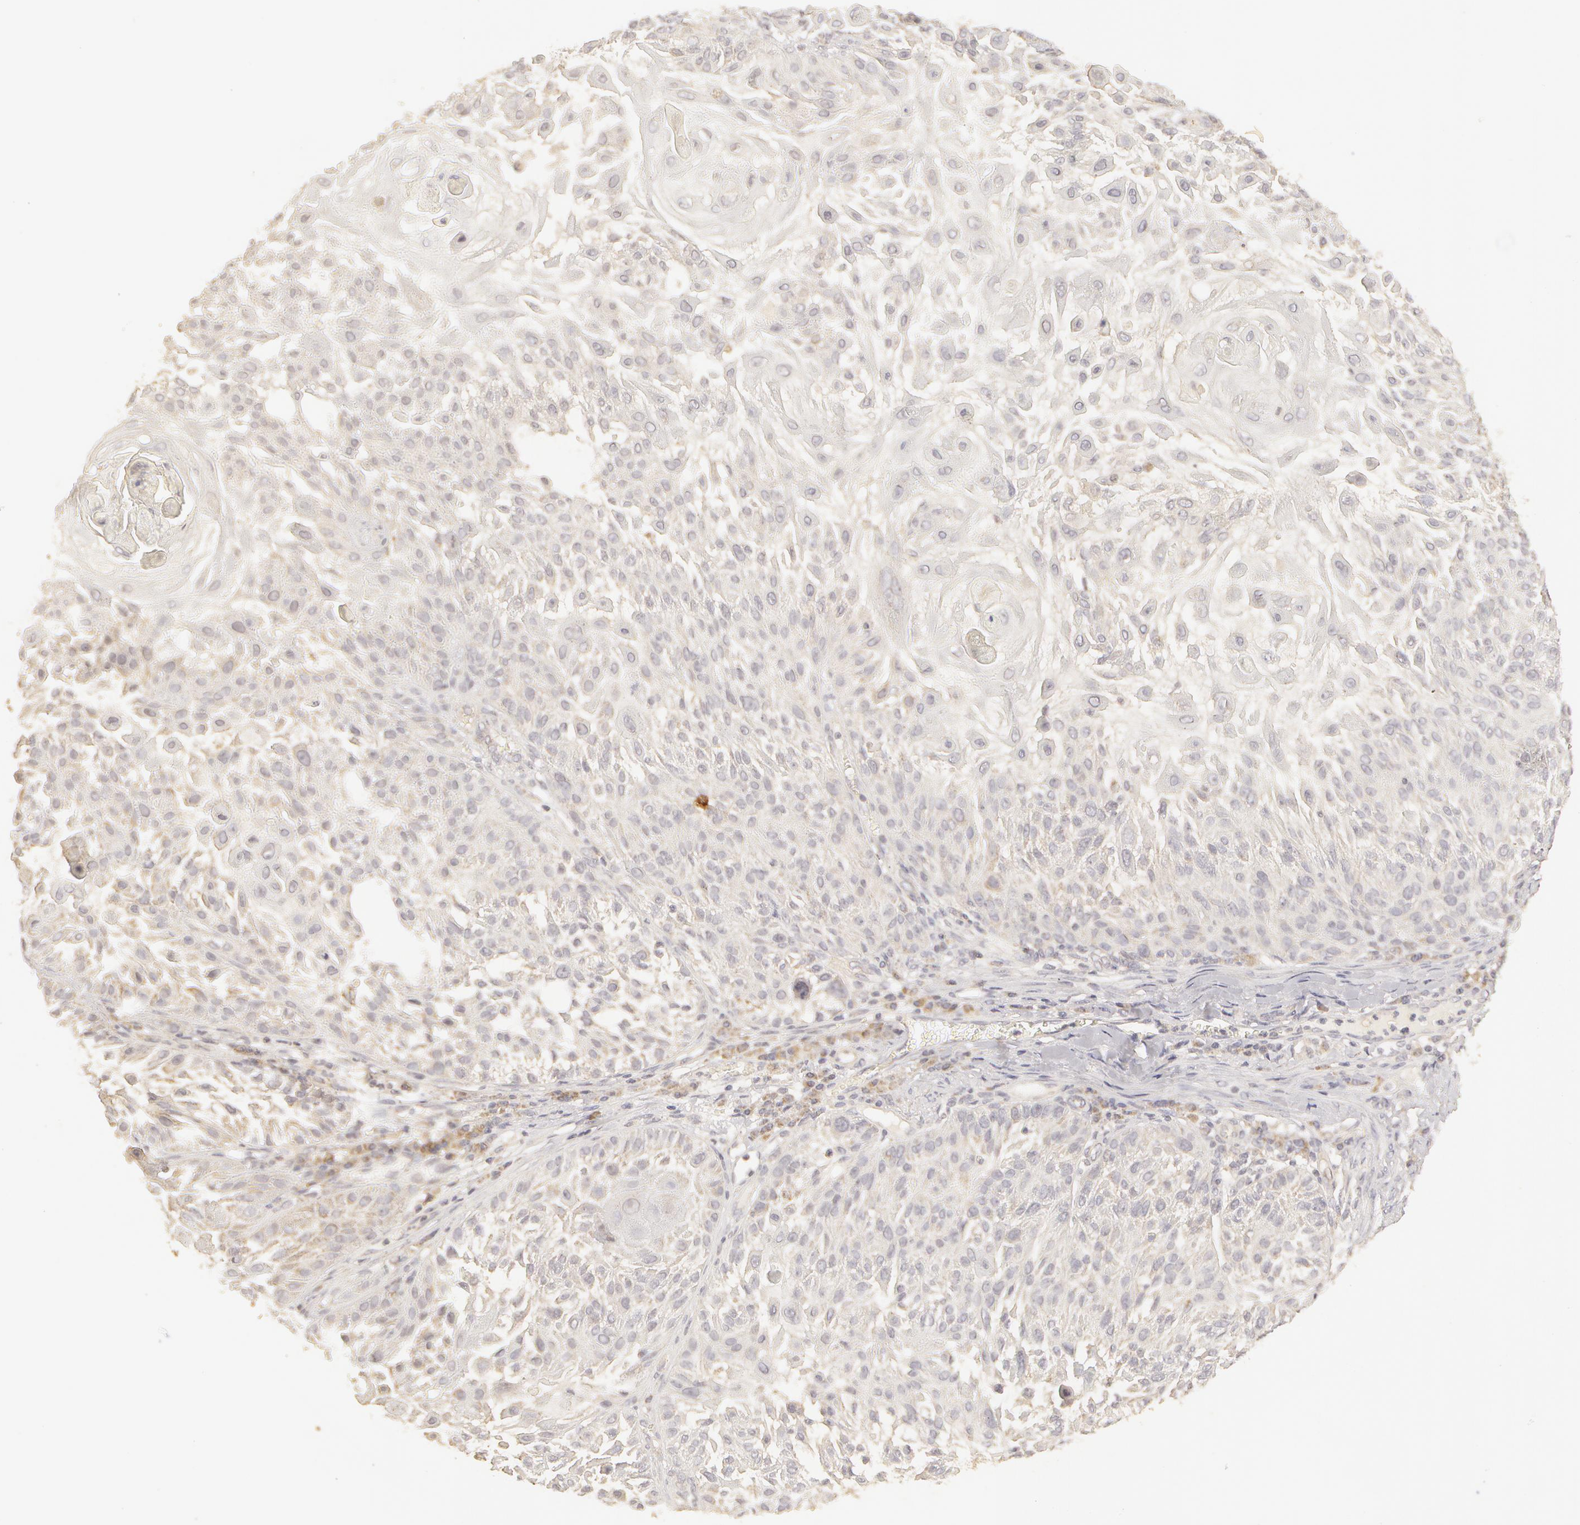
{"staining": {"intensity": "negative", "quantity": "none", "location": "none"}, "tissue": "skin cancer", "cell_type": "Tumor cells", "image_type": "cancer", "snomed": [{"axis": "morphology", "description": "Squamous cell carcinoma, NOS"}, {"axis": "topography", "description": "Skin"}], "caption": "Micrograph shows no protein positivity in tumor cells of skin cancer tissue.", "gene": "ADPRH", "patient": {"sex": "female", "age": 89}}